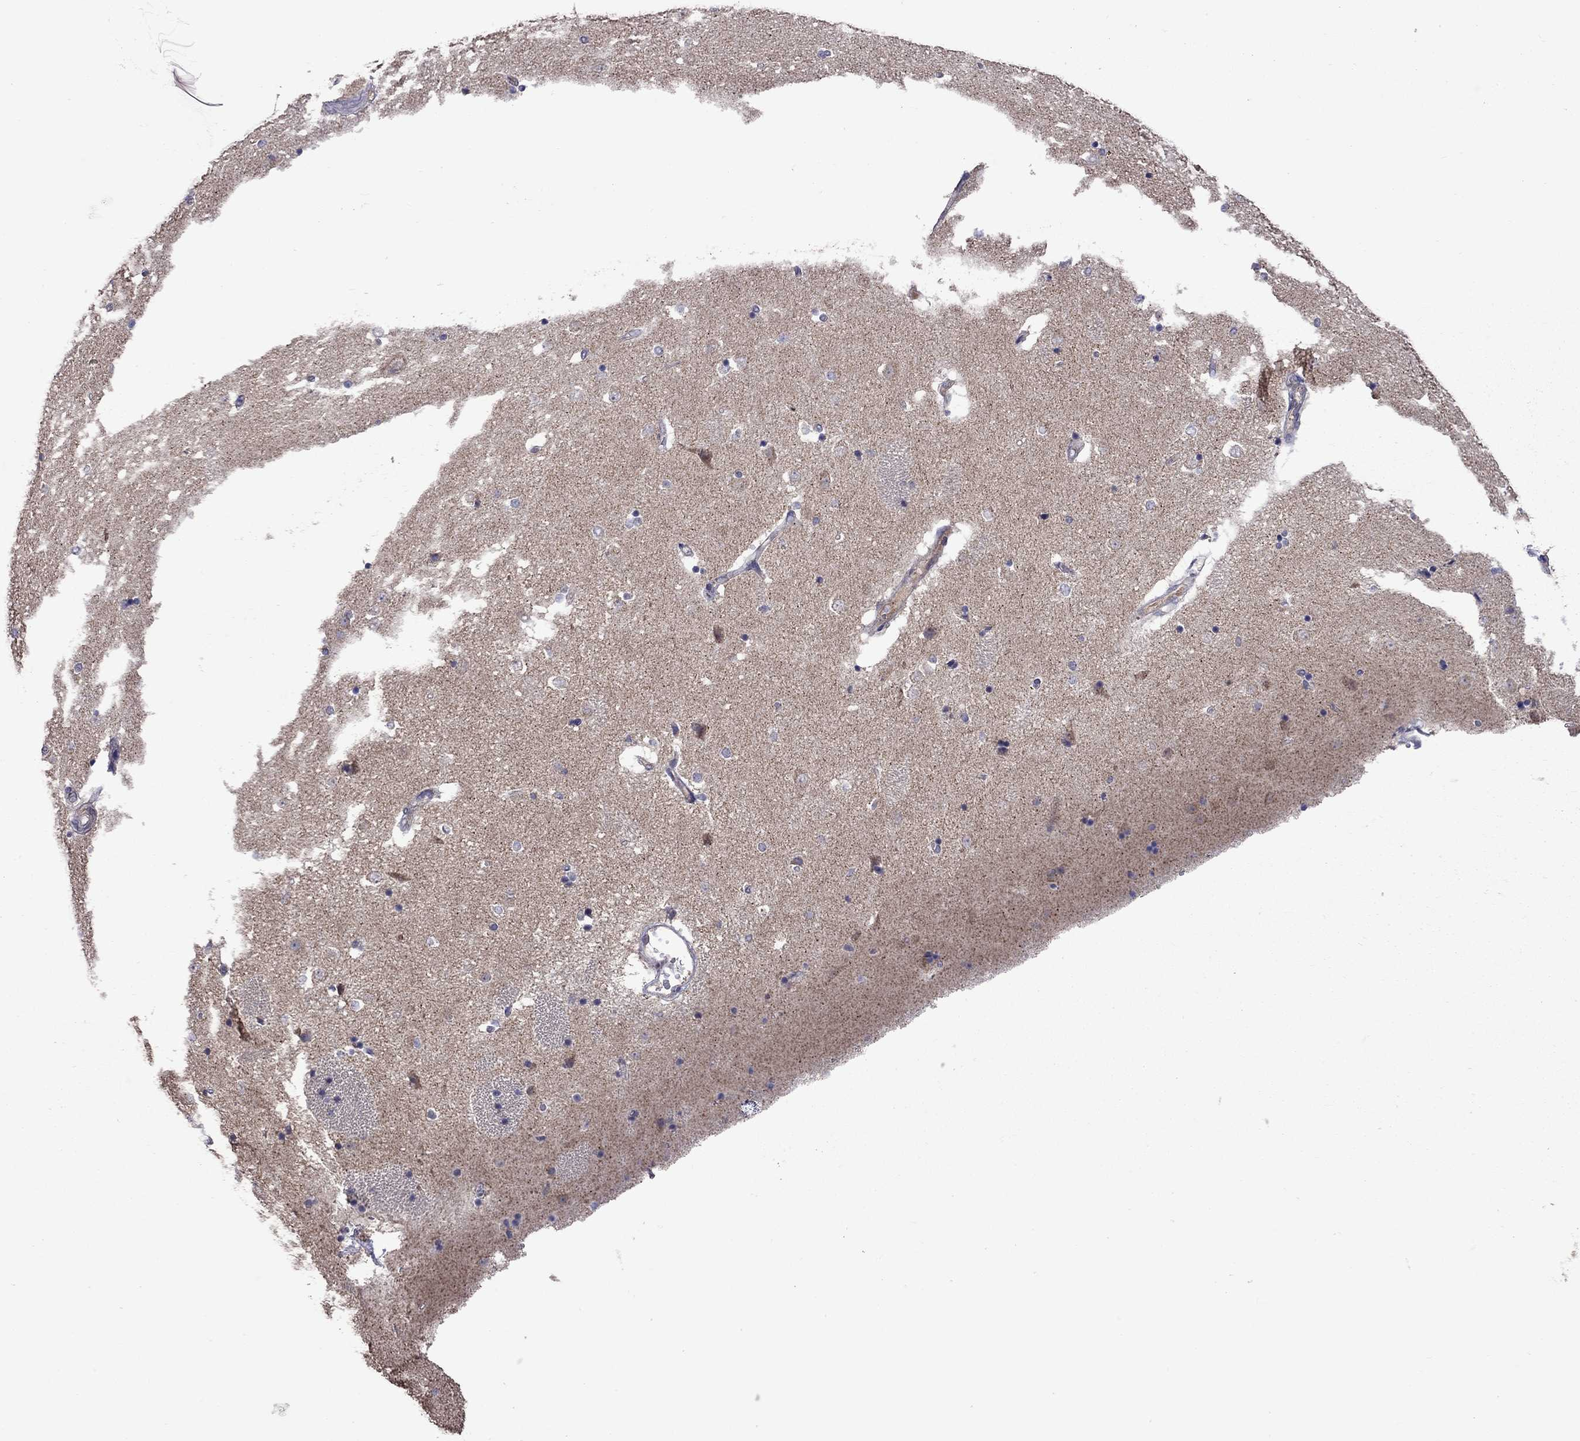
{"staining": {"intensity": "negative", "quantity": "none", "location": "none"}, "tissue": "caudate", "cell_type": "Glial cells", "image_type": "normal", "snomed": [{"axis": "morphology", "description": "Normal tissue, NOS"}, {"axis": "topography", "description": "Lateral ventricle wall"}], "caption": "The image demonstrates no significant expression in glial cells of caudate.", "gene": "RTP5", "patient": {"sex": "male", "age": 51}}